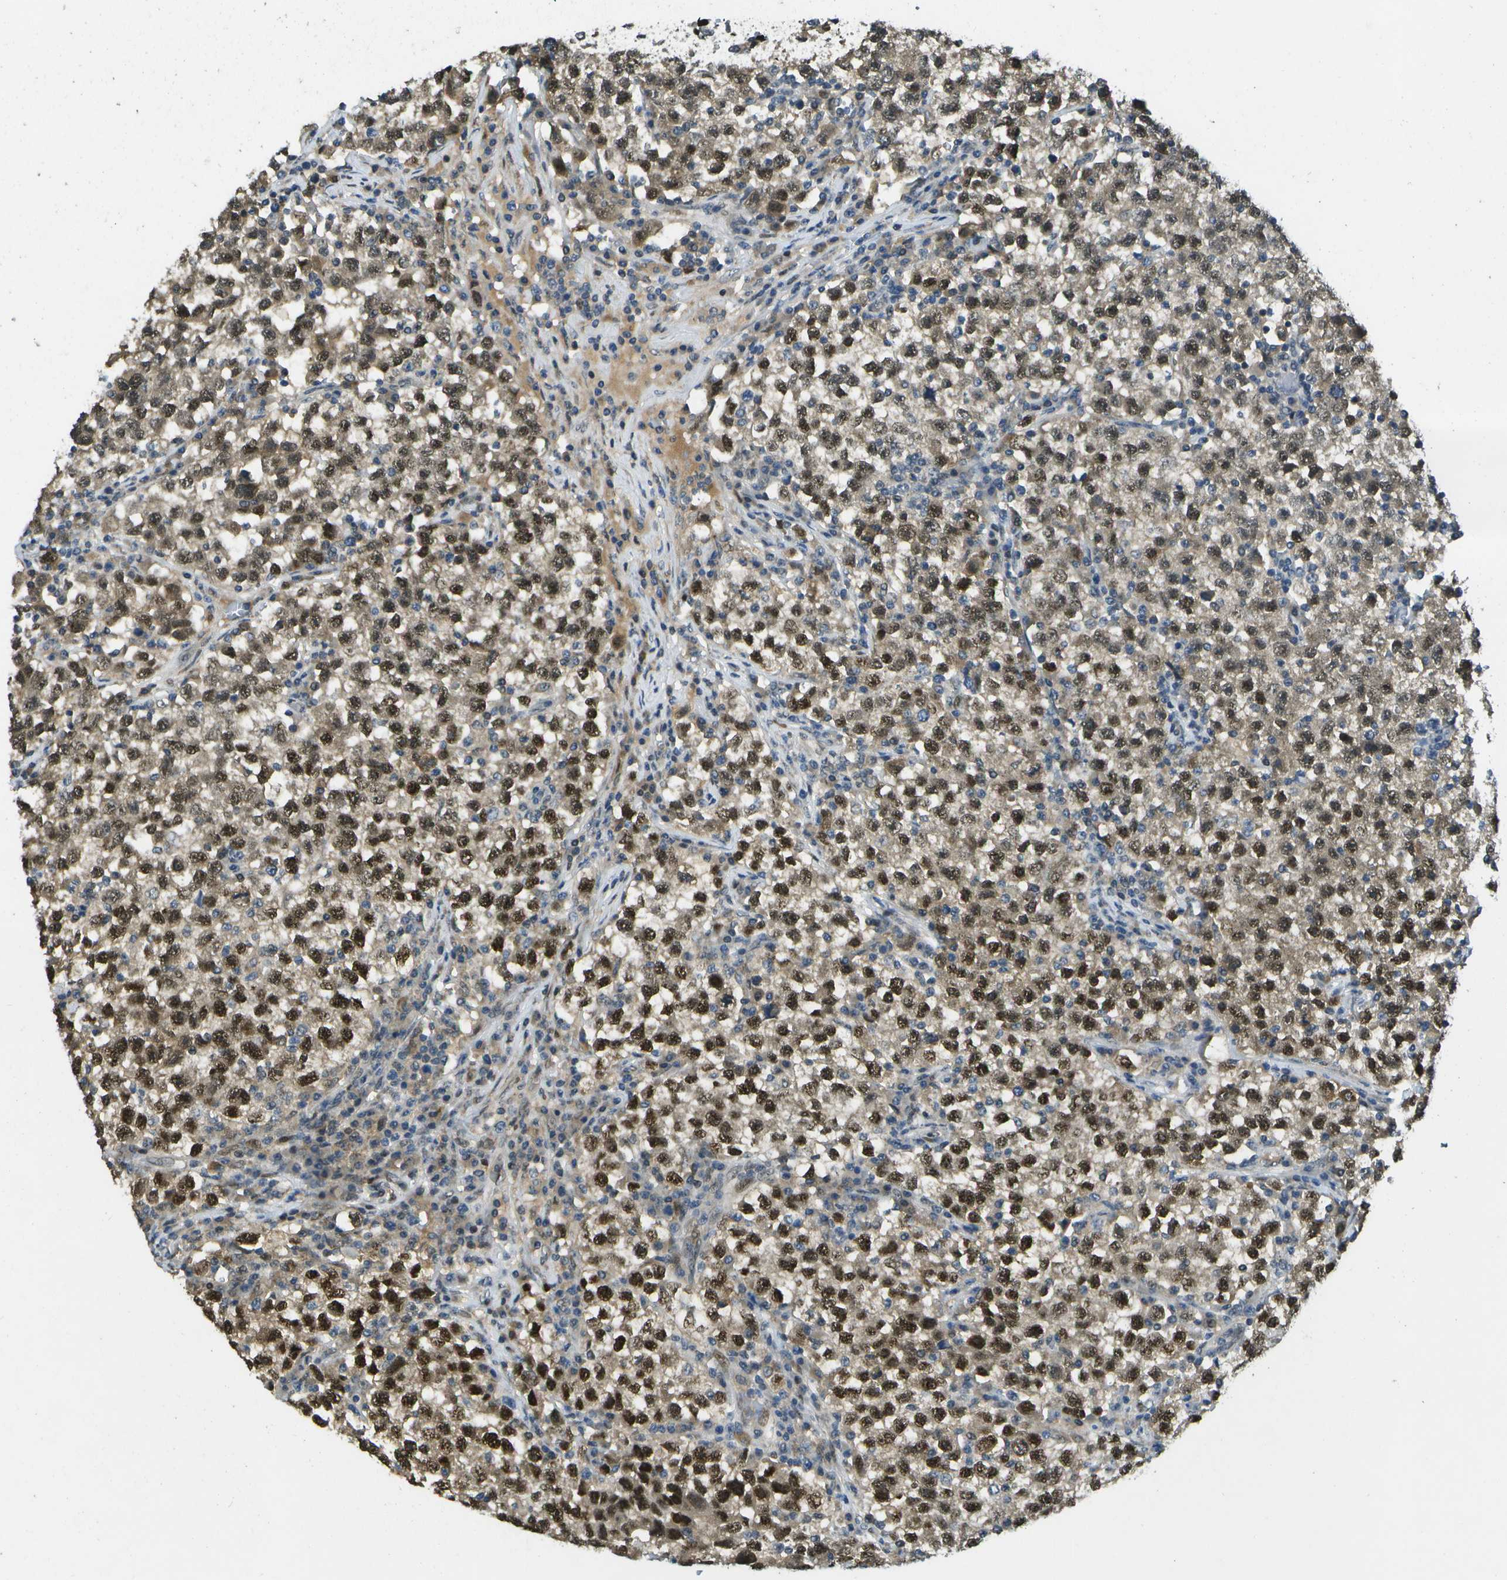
{"staining": {"intensity": "strong", "quantity": ">75%", "location": "cytoplasmic/membranous,nuclear"}, "tissue": "testis cancer", "cell_type": "Tumor cells", "image_type": "cancer", "snomed": [{"axis": "morphology", "description": "Seminoma, NOS"}, {"axis": "topography", "description": "Testis"}], "caption": "Immunohistochemical staining of human testis cancer reveals strong cytoplasmic/membranous and nuclear protein staining in about >75% of tumor cells. Using DAB (brown) and hematoxylin (blue) stains, captured at high magnification using brightfield microscopy.", "gene": "GANC", "patient": {"sex": "male", "age": 22}}